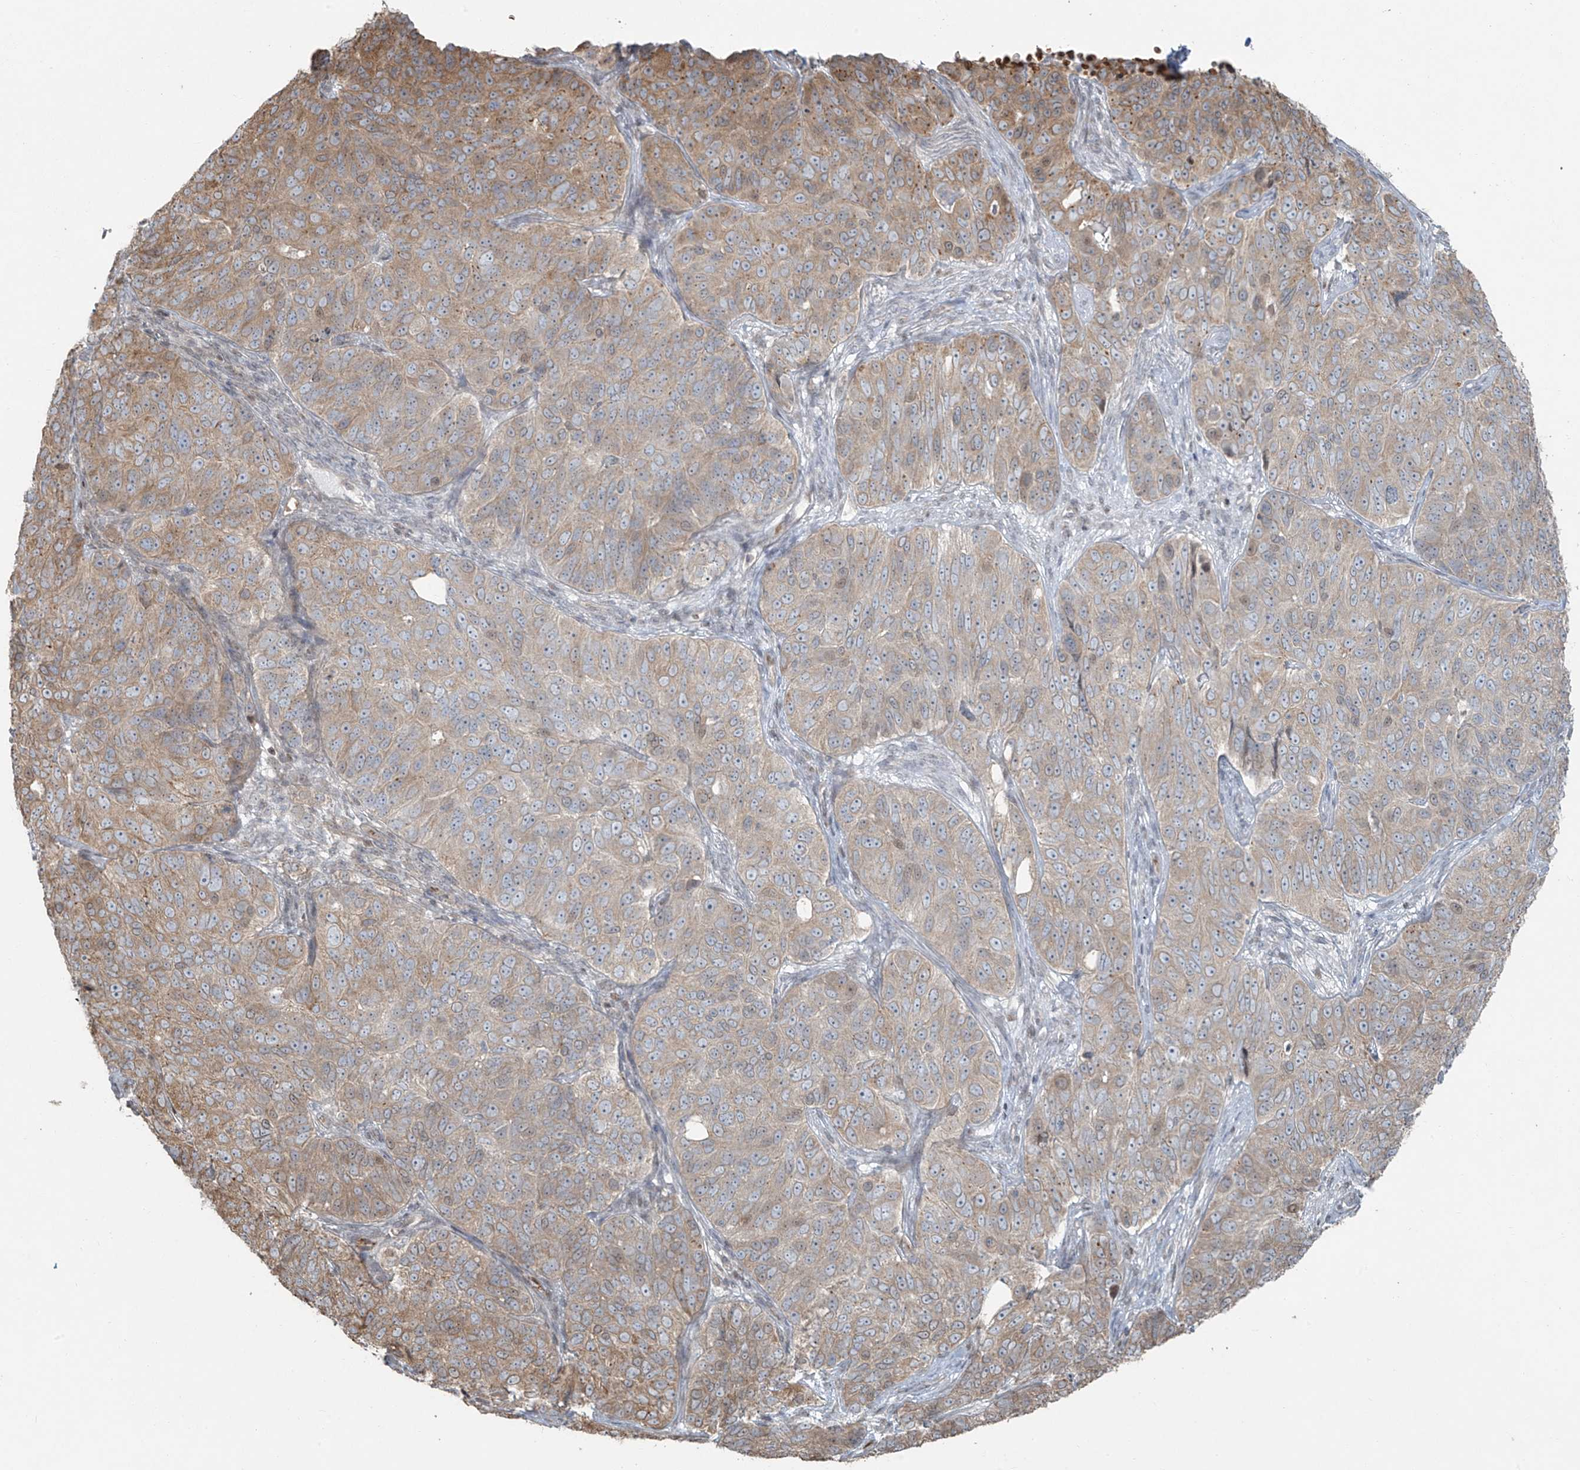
{"staining": {"intensity": "weak", "quantity": "25%-75%", "location": "cytoplasmic/membranous"}, "tissue": "ovarian cancer", "cell_type": "Tumor cells", "image_type": "cancer", "snomed": [{"axis": "morphology", "description": "Carcinoma, endometroid"}, {"axis": "topography", "description": "Ovary"}], "caption": "This photomicrograph reveals IHC staining of ovarian endometroid carcinoma, with low weak cytoplasmic/membranous positivity in approximately 25%-75% of tumor cells.", "gene": "TTC22", "patient": {"sex": "female", "age": 51}}